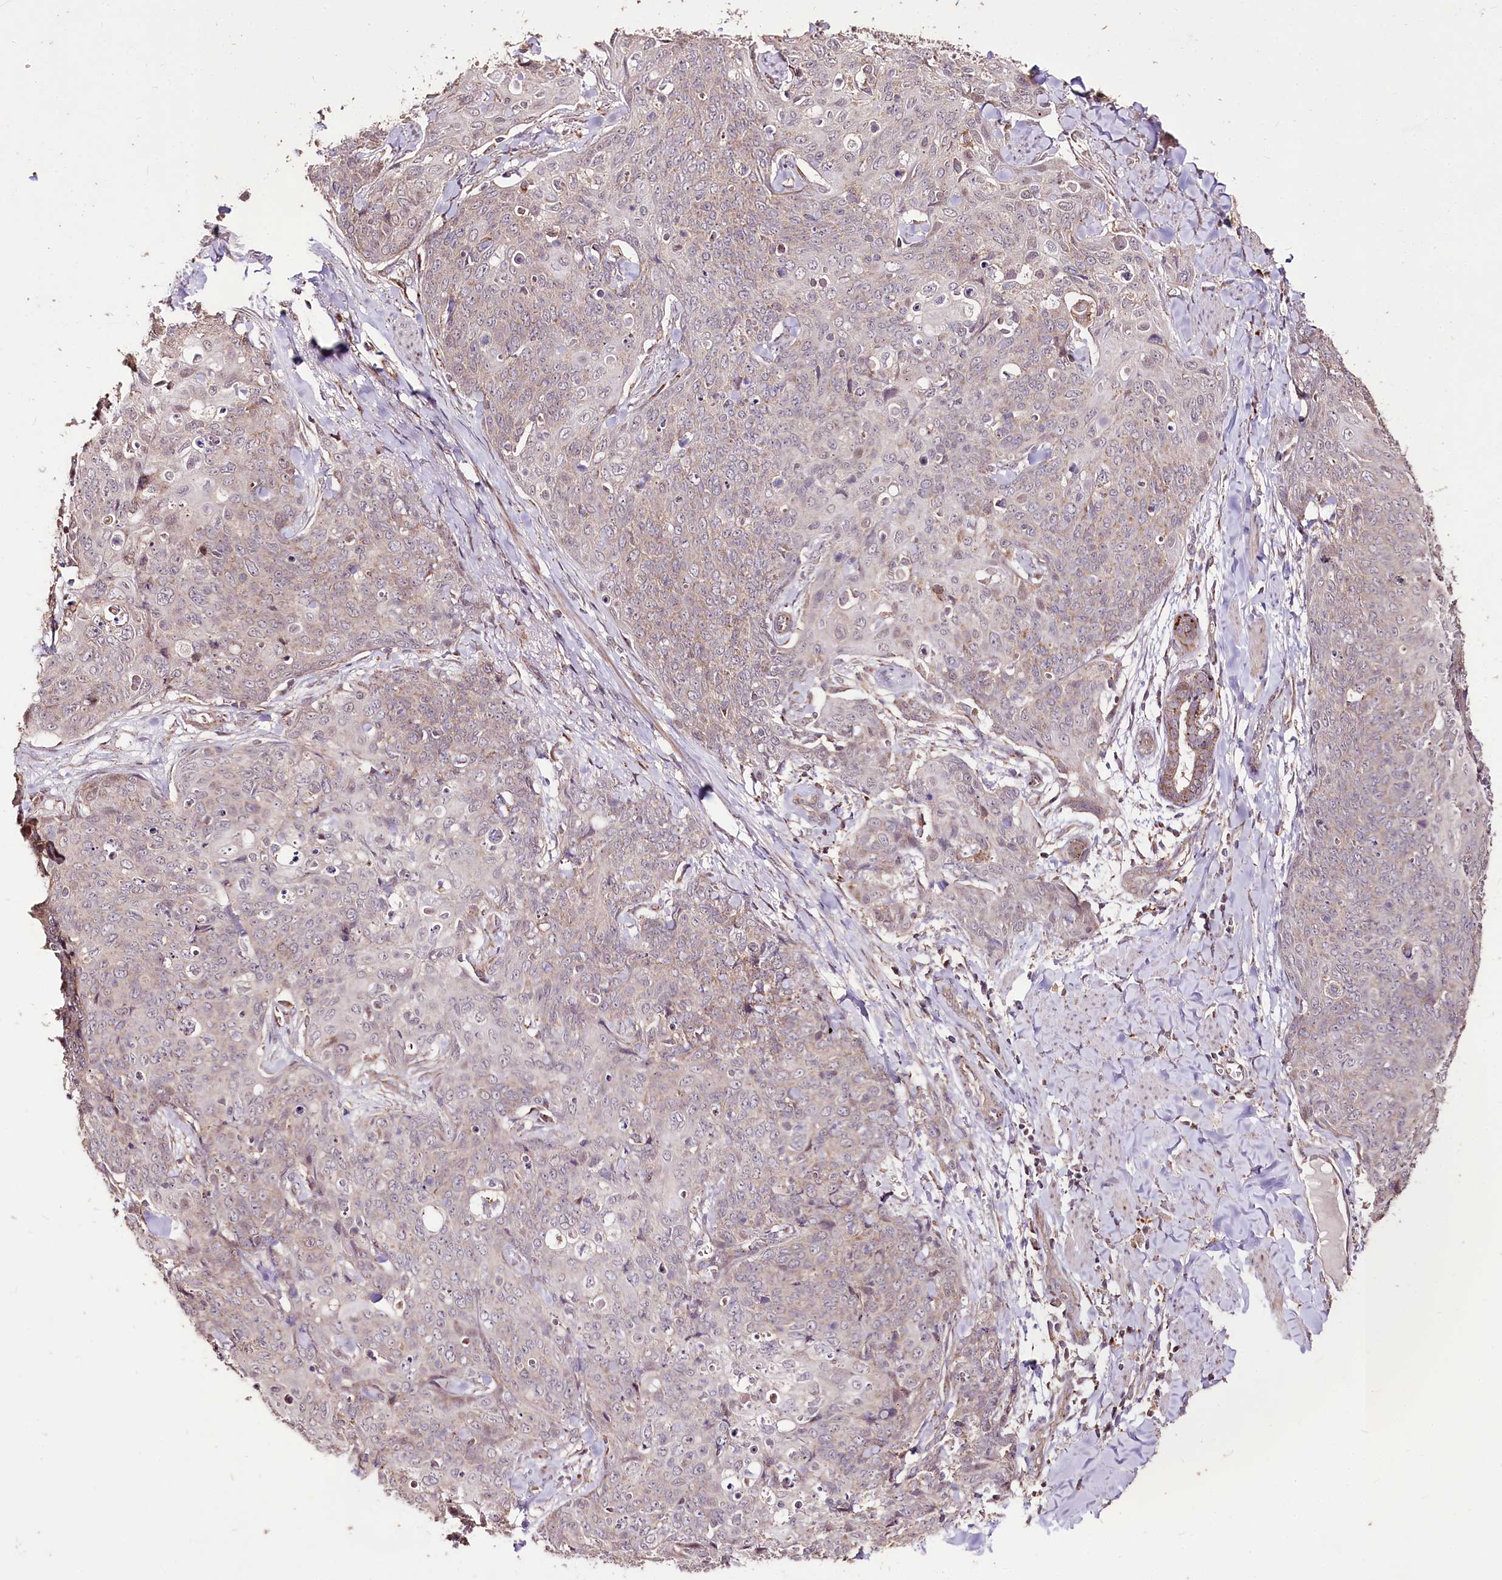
{"staining": {"intensity": "negative", "quantity": "none", "location": "none"}, "tissue": "skin cancer", "cell_type": "Tumor cells", "image_type": "cancer", "snomed": [{"axis": "morphology", "description": "Squamous cell carcinoma, NOS"}, {"axis": "topography", "description": "Skin"}, {"axis": "topography", "description": "Vulva"}], "caption": "The immunohistochemistry (IHC) micrograph has no significant staining in tumor cells of skin cancer tissue.", "gene": "CARD19", "patient": {"sex": "female", "age": 85}}